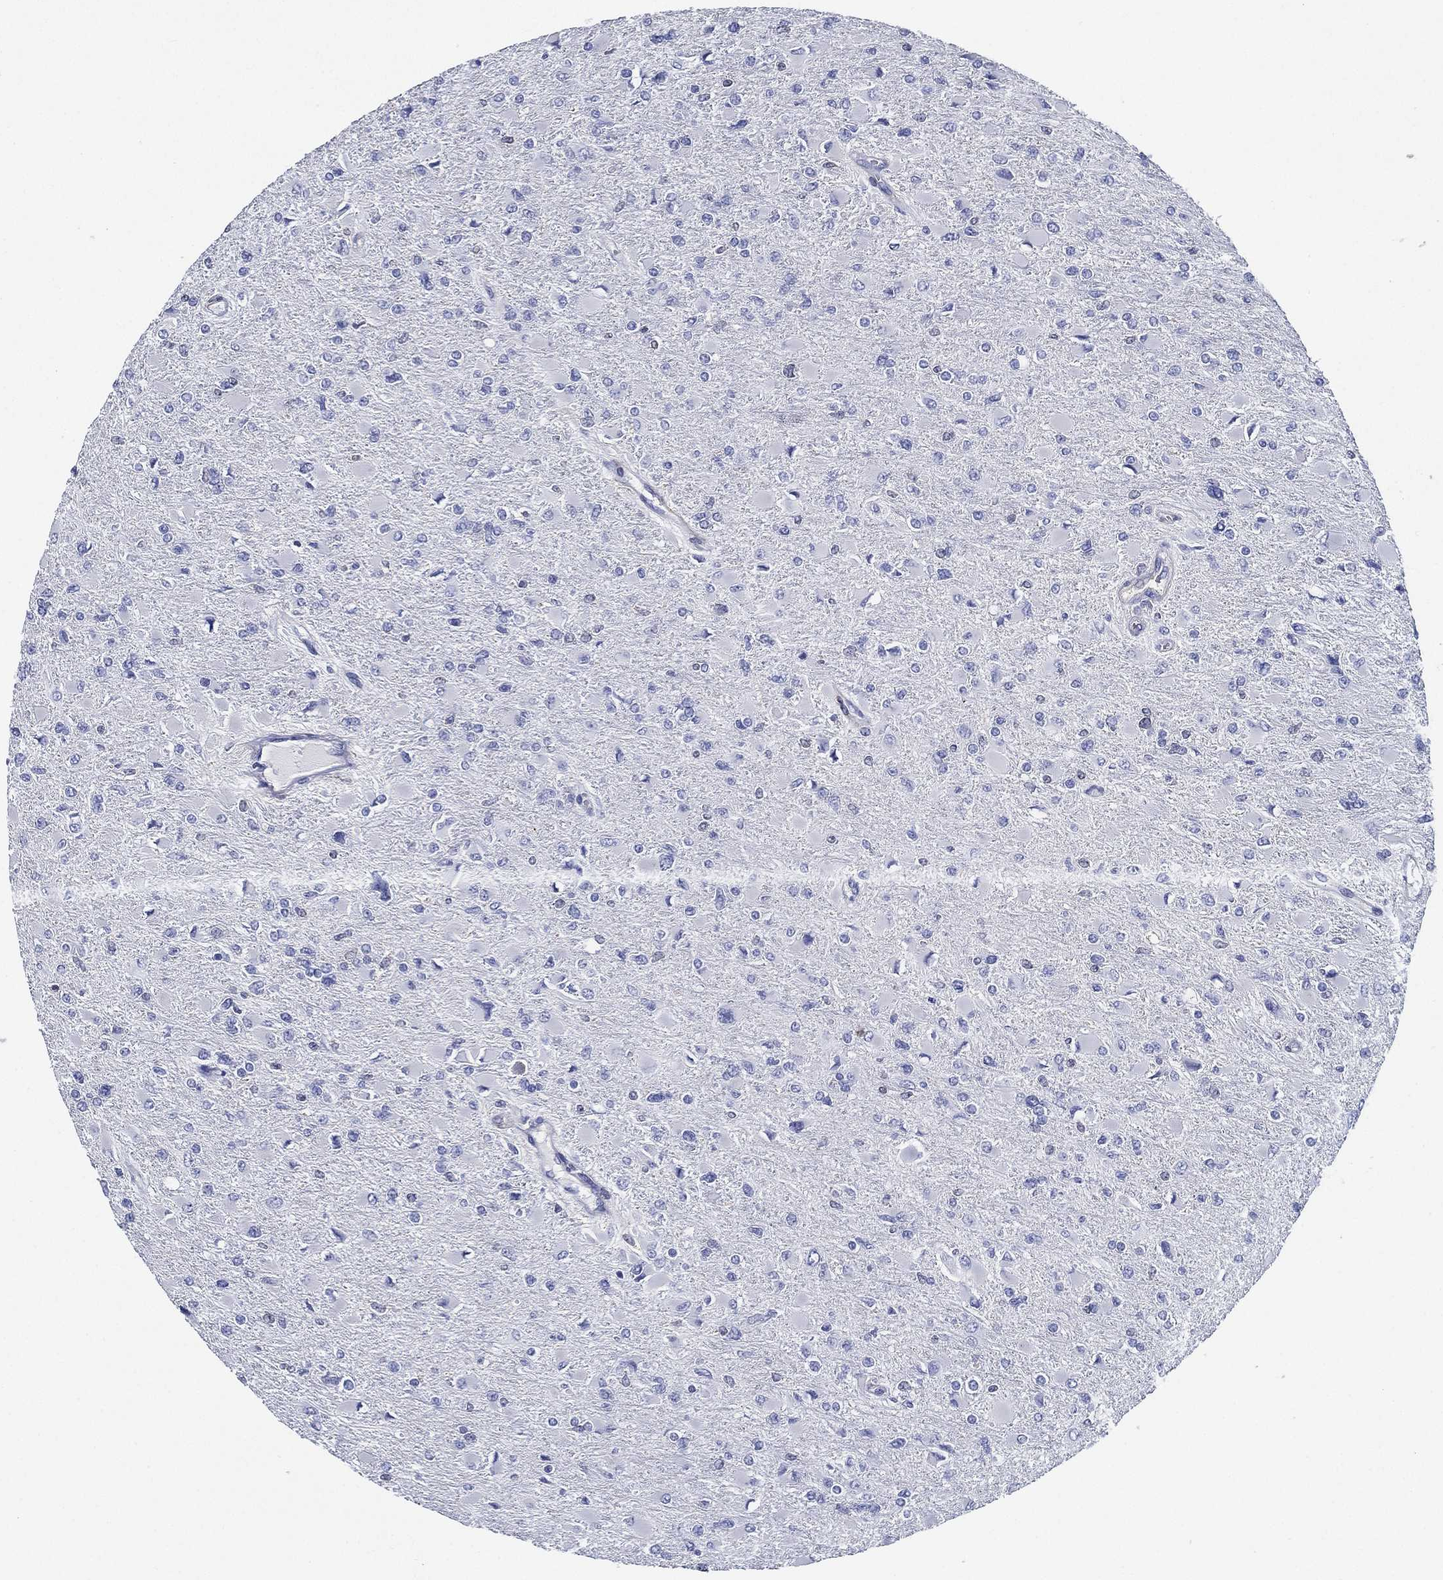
{"staining": {"intensity": "negative", "quantity": "none", "location": "none"}, "tissue": "glioma", "cell_type": "Tumor cells", "image_type": "cancer", "snomed": [{"axis": "morphology", "description": "Glioma, malignant, High grade"}, {"axis": "topography", "description": "Cerebral cortex"}], "caption": "Immunohistochemistry (IHC) of human high-grade glioma (malignant) exhibits no expression in tumor cells.", "gene": "NEDD9", "patient": {"sex": "female", "age": 36}}